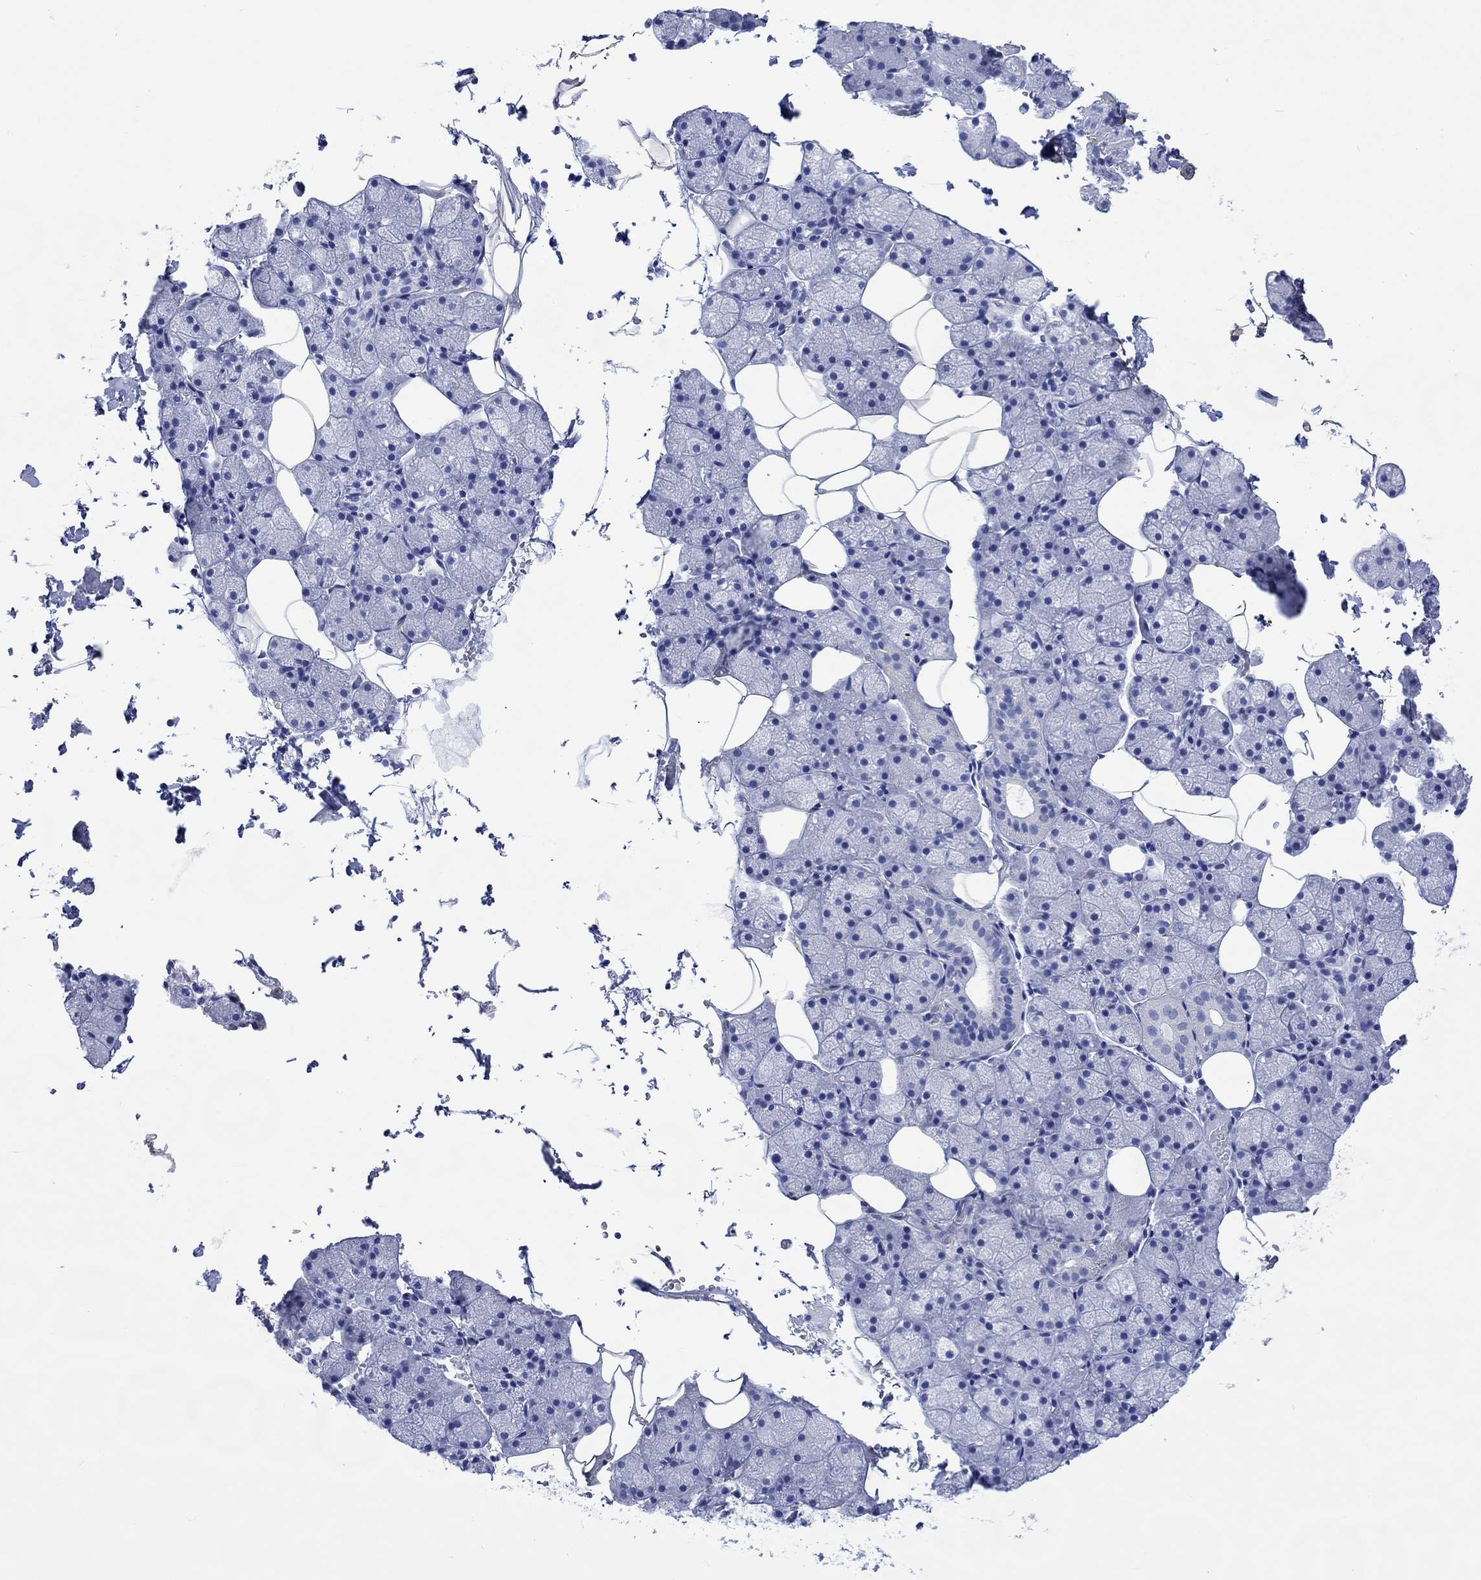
{"staining": {"intensity": "negative", "quantity": "none", "location": "none"}, "tissue": "salivary gland", "cell_type": "Glandular cells", "image_type": "normal", "snomed": [{"axis": "morphology", "description": "Normal tissue, NOS"}, {"axis": "topography", "description": "Salivary gland"}], "caption": "DAB immunohistochemical staining of normal salivary gland shows no significant staining in glandular cells. Brightfield microscopy of immunohistochemistry (IHC) stained with DAB (3,3'-diaminobenzidine) (brown) and hematoxylin (blue), captured at high magnification.", "gene": "CPLX1", "patient": {"sex": "male", "age": 38}}